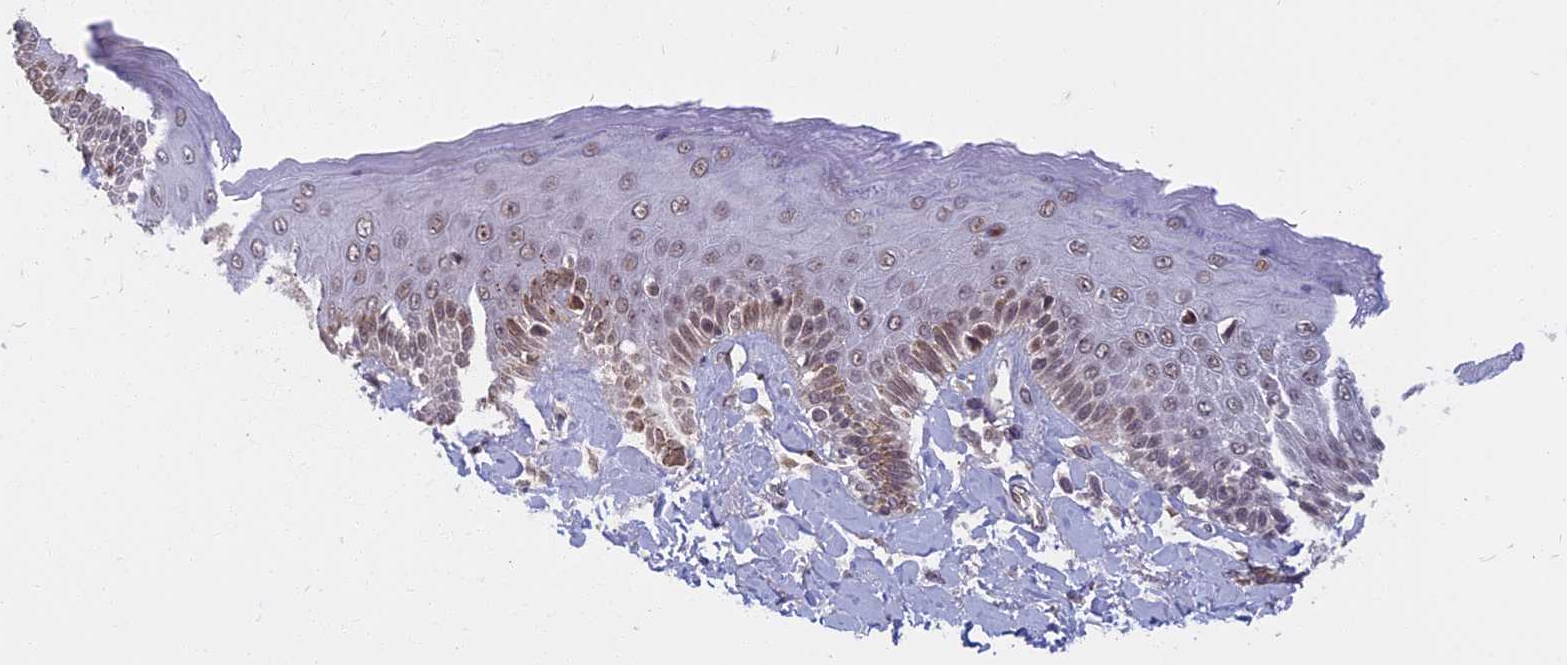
{"staining": {"intensity": "moderate", "quantity": "25%-75%", "location": "nuclear"}, "tissue": "skin", "cell_type": "Epidermal cells", "image_type": "normal", "snomed": [{"axis": "morphology", "description": "Normal tissue, NOS"}, {"axis": "topography", "description": "Anal"}], "caption": "IHC staining of benign skin, which reveals medium levels of moderate nuclear positivity in approximately 25%-75% of epidermal cells indicating moderate nuclear protein expression. The staining was performed using DAB (brown) for protein detection and nuclei were counterstained in hematoxylin (blue).", "gene": "CDC7", "patient": {"sex": "male", "age": 69}}